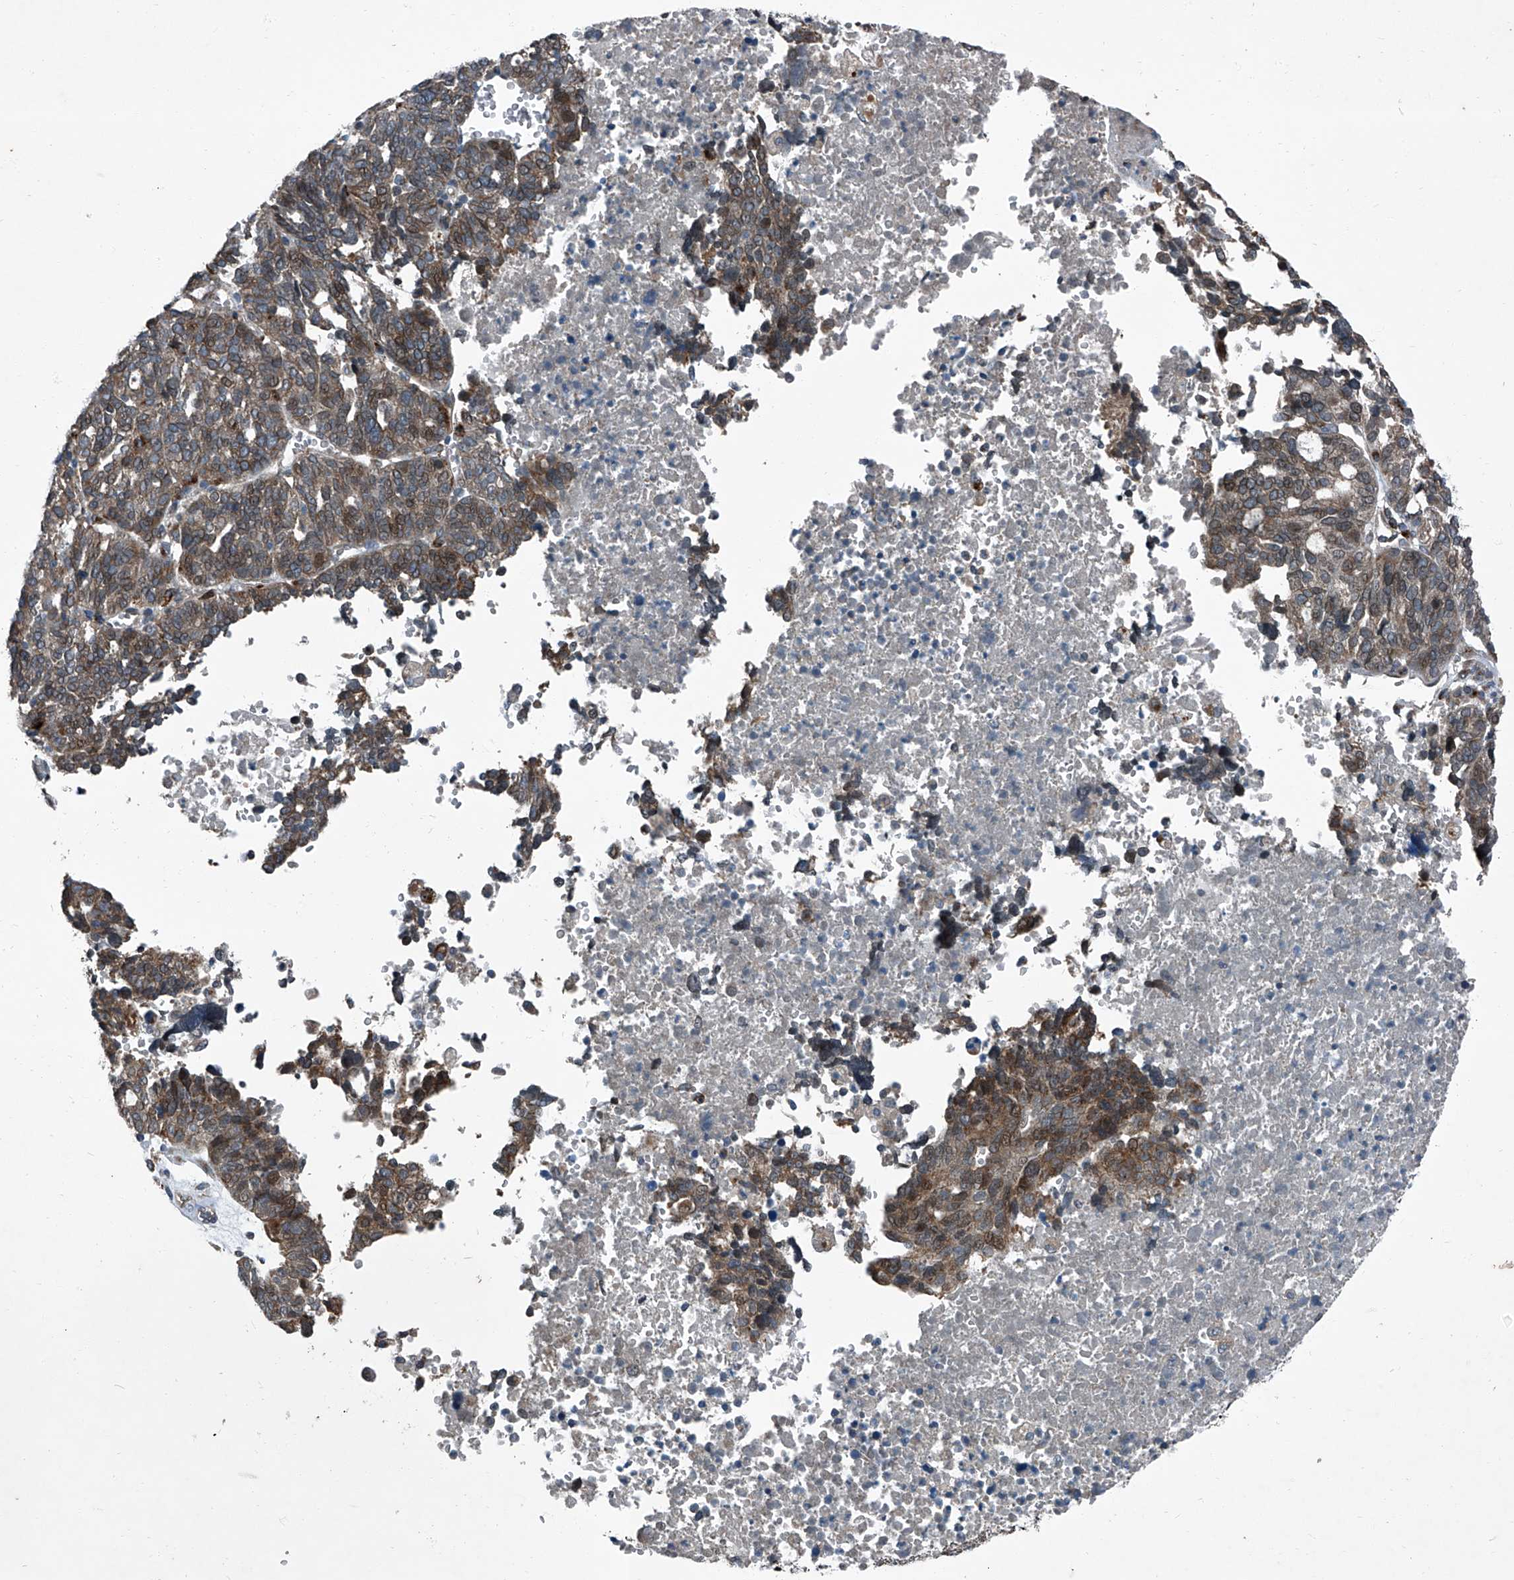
{"staining": {"intensity": "weak", "quantity": ">75%", "location": "cytoplasmic/membranous"}, "tissue": "ovarian cancer", "cell_type": "Tumor cells", "image_type": "cancer", "snomed": [{"axis": "morphology", "description": "Cystadenocarcinoma, serous, NOS"}, {"axis": "topography", "description": "Ovary"}], "caption": "Weak cytoplasmic/membranous expression is appreciated in approximately >75% of tumor cells in ovarian cancer (serous cystadenocarcinoma).", "gene": "SENP2", "patient": {"sex": "female", "age": 59}}